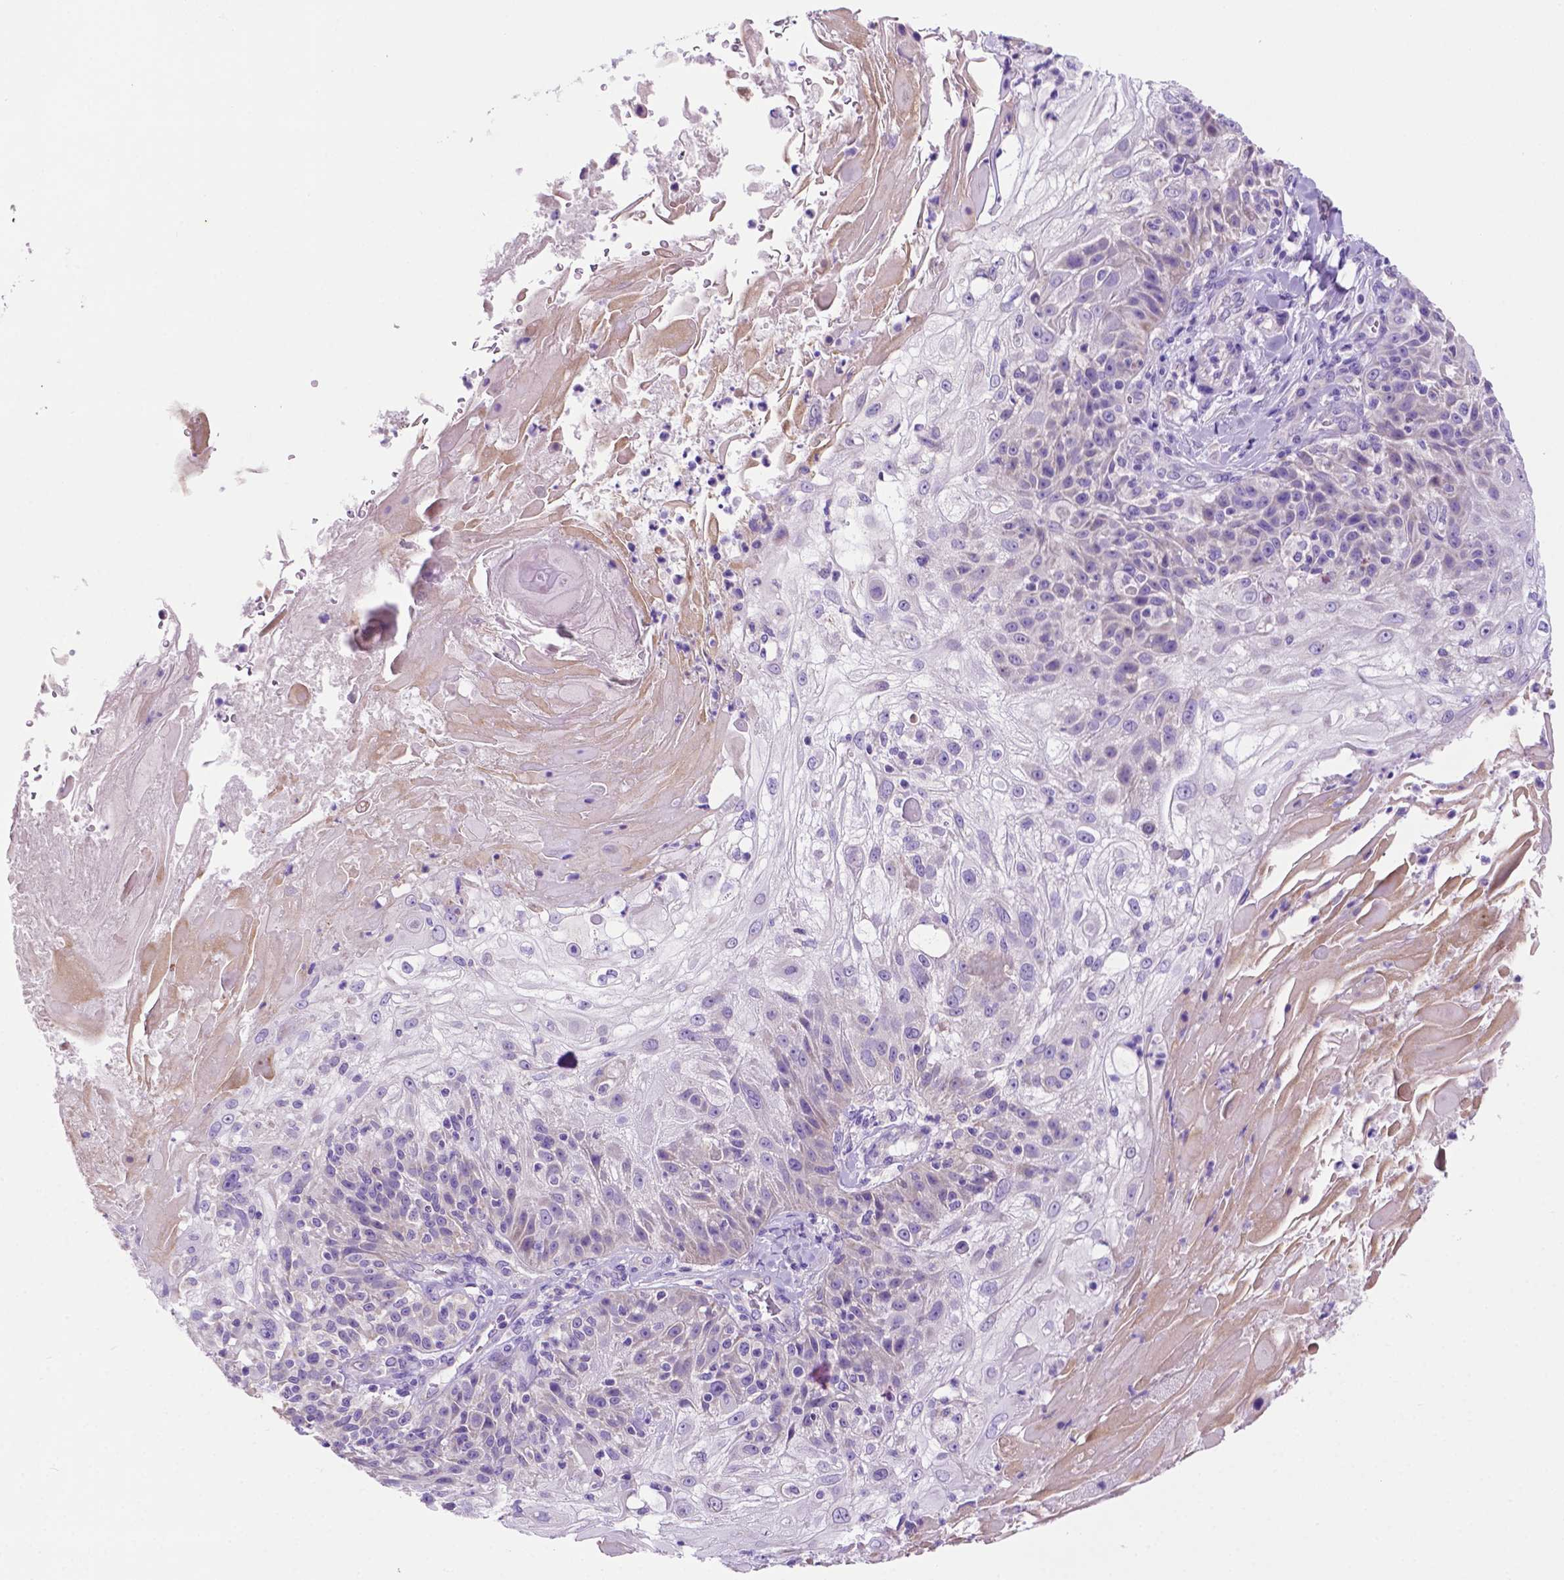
{"staining": {"intensity": "negative", "quantity": "none", "location": "none"}, "tissue": "skin cancer", "cell_type": "Tumor cells", "image_type": "cancer", "snomed": [{"axis": "morphology", "description": "Normal tissue, NOS"}, {"axis": "morphology", "description": "Squamous cell carcinoma, NOS"}, {"axis": "topography", "description": "Skin"}], "caption": "A high-resolution photomicrograph shows immunohistochemistry (IHC) staining of skin cancer, which shows no significant staining in tumor cells. (DAB immunohistochemistry with hematoxylin counter stain).", "gene": "PHYHIP", "patient": {"sex": "female", "age": 83}}